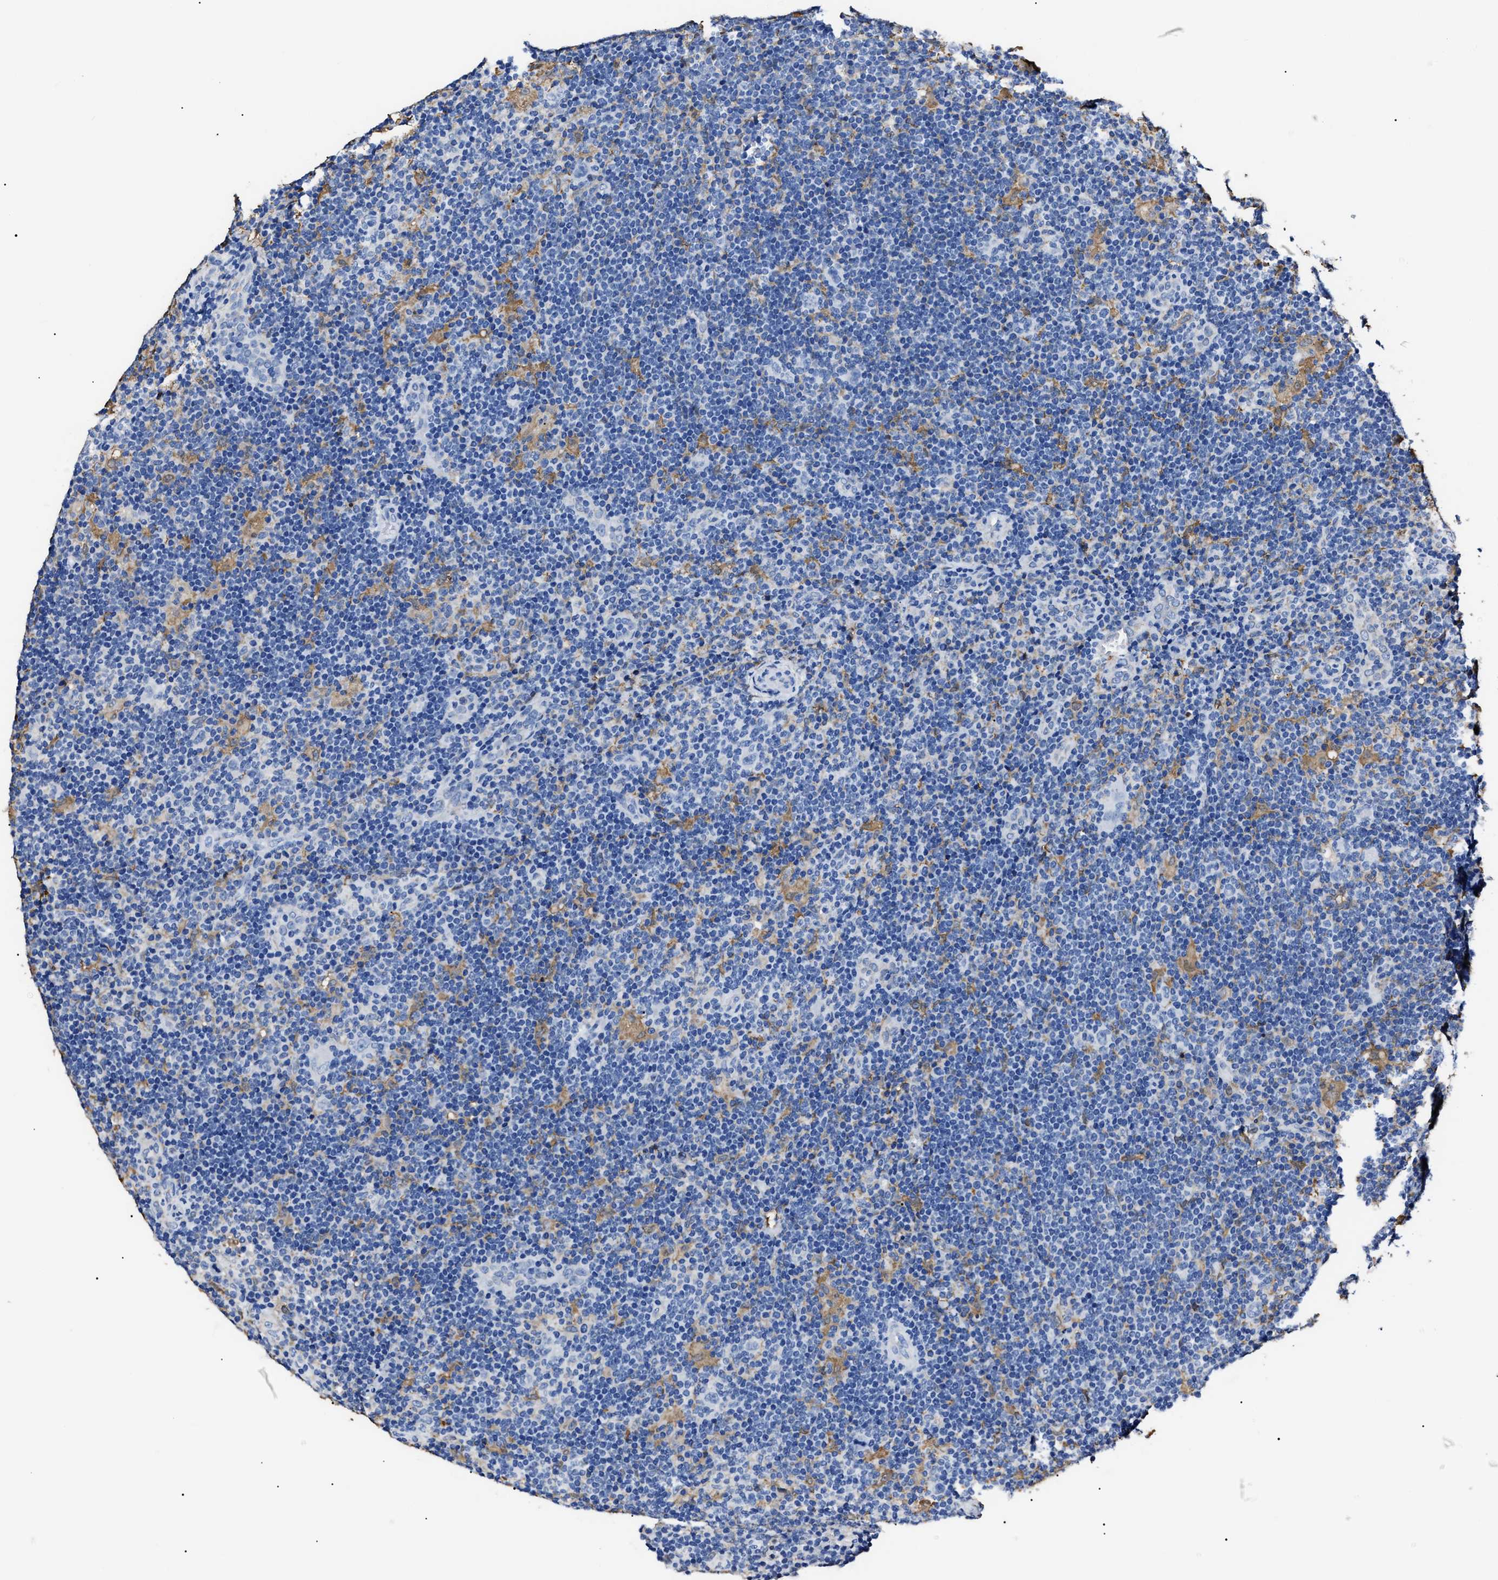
{"staining": {"intensity": "negative", "quantity": "none", "location": "none"}, "tissue": "lymphoma", "cell_type": "Tumor cells", "image_type": "cancer", "snomed": [{"axis": "morphology", "description": "Hodgkin's disease, NOS"}, {"axis": "topography", "description": "Lymph node"}], "caption": "The IHC micrograph has no significant expression in tumor cells of lymphoma tissue.", "gene": "ALDH1A1", "patient": {"sex": "female", "age": 57}}